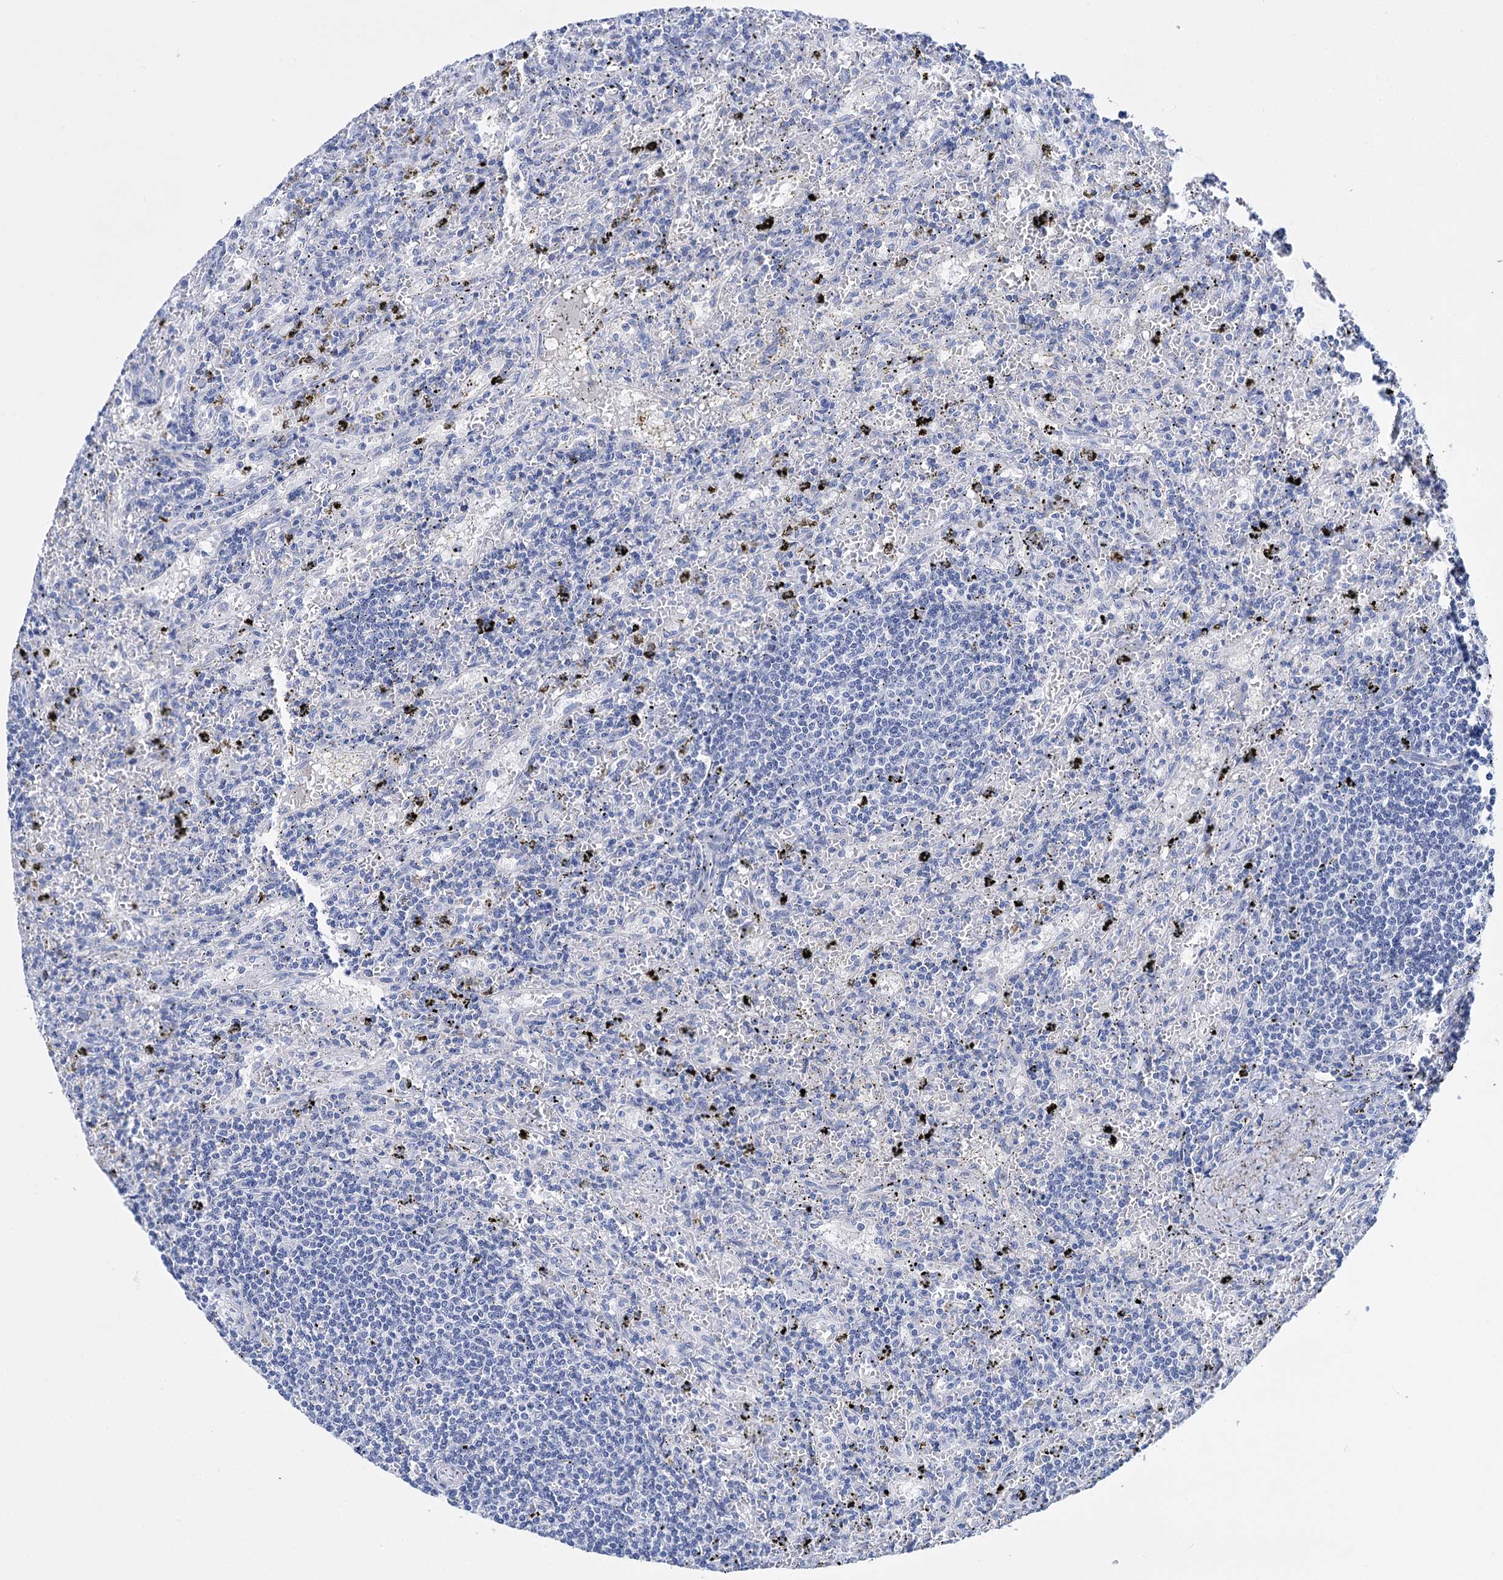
{"staining": {"intensity": "negative", "quantity": "none", "location": "none"}, "tissue": "lymphoma", "cell_type": "Tumor cells", "image_type": "cancer", "snomed": [{"axis": "morphology", "description": "Malignant lymphoma, non-Hodgkin's type, Low grade"}, {"axis": "topography", "description": "Spleen"}], "caption": "The immunohistochemistry photomicrograph has no significant staining in tumor cells of low-grade malignant lymphoma, non-Hodgkin's type tissue.", "gene": "FBXW12", "patient": {"sex": "male", "age": 76}}